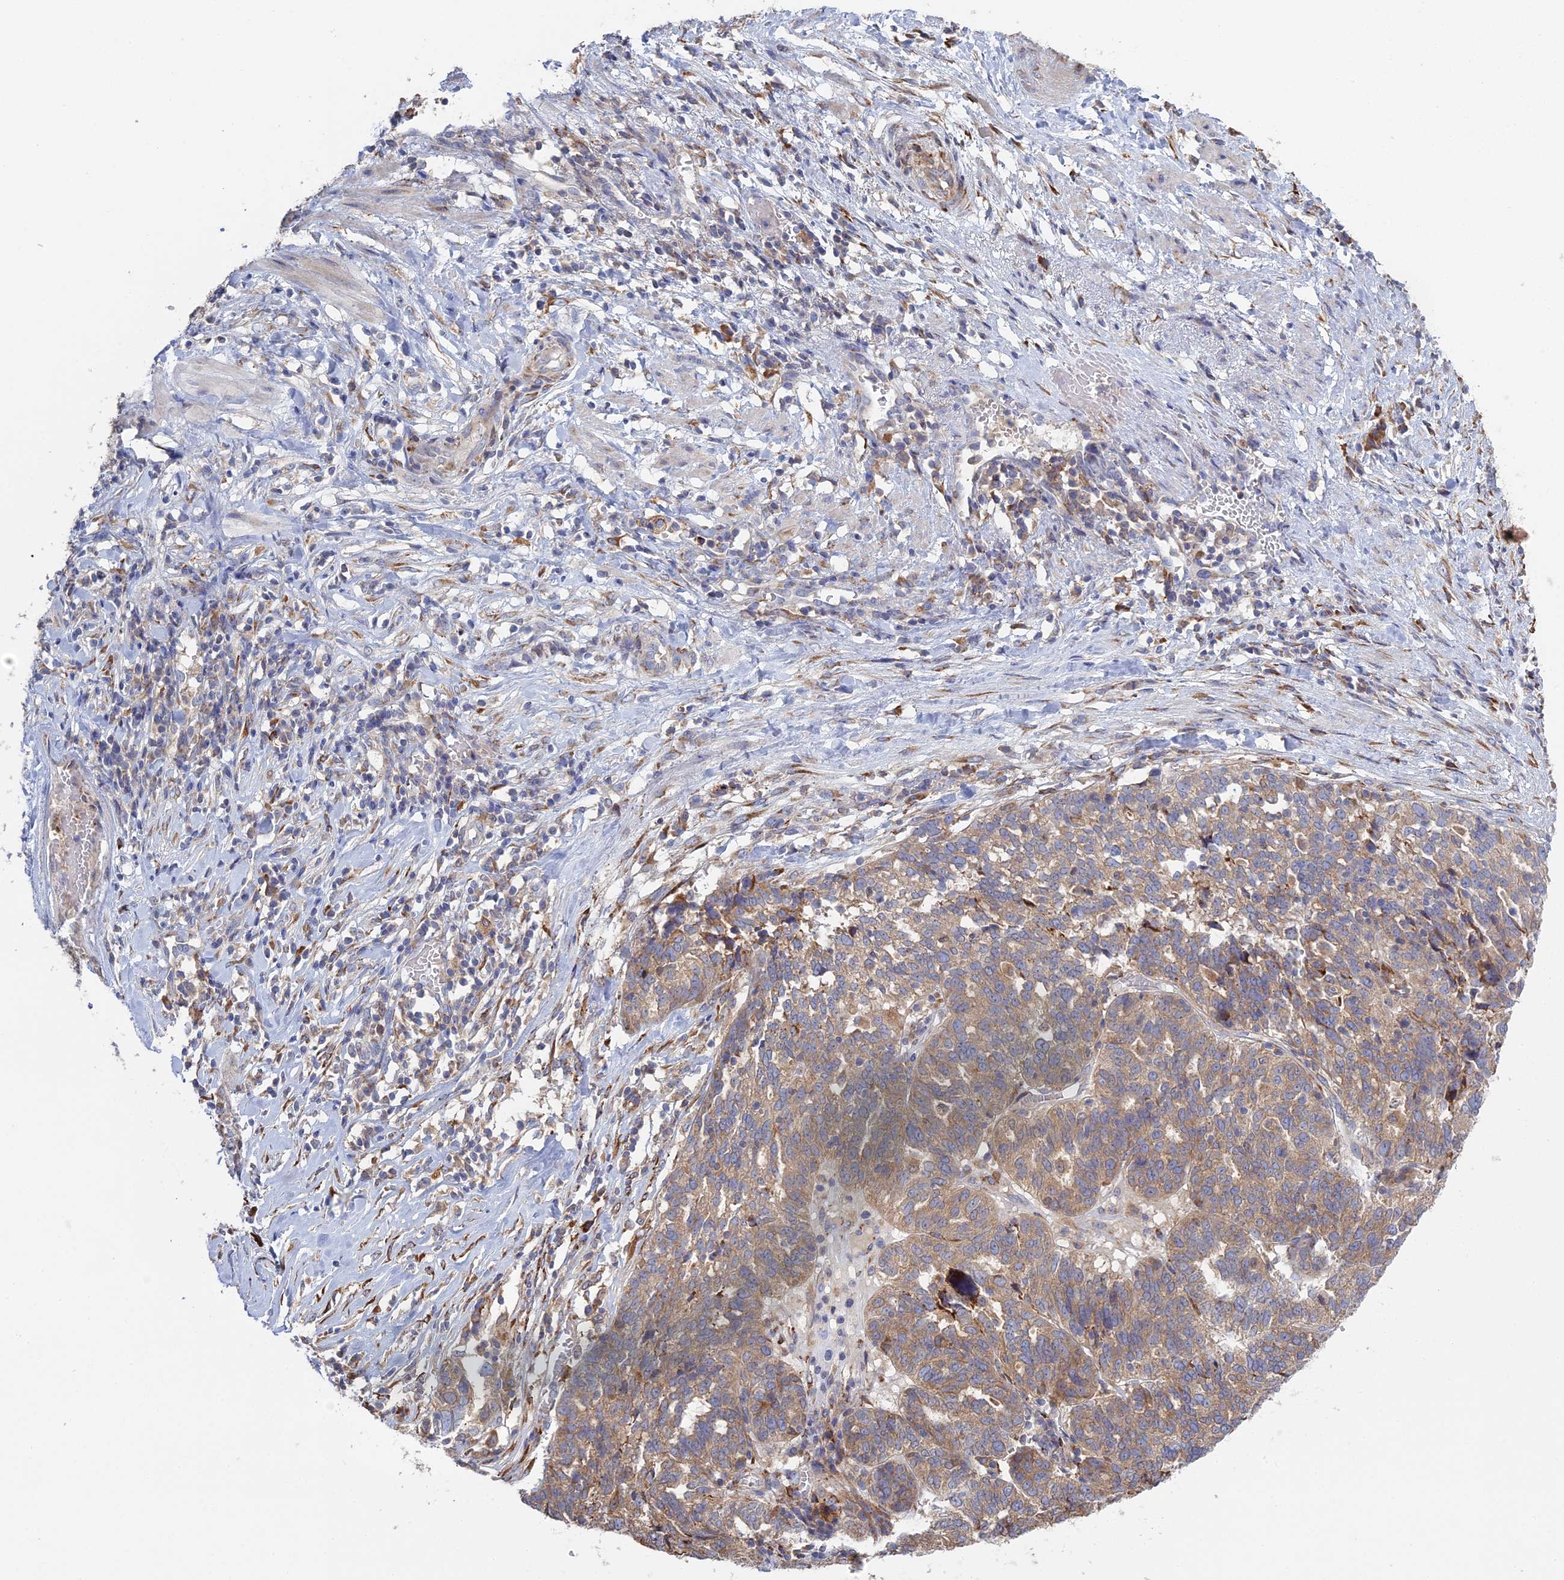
{"staining": {"intensity": "moderate", "quantity": ">75%", "location": "cytoplasmic/membranous"}, "tissue": "ovarian cancer", "cell_type": "Tumor cells", "image_type": "cancer", "snomed": [{"axis": "morphology", "description": "Cystadenocarcinoma, serous, NOS"}, {"axis": "topography", "description": "Ovary"}], "caption": "Protein expression analysis of human ovarian serous cystadenocarcinoma reveals moderate cytoplasmic/membranous positivity in approximately >75% of tumor cells.", "gene": "TRAPPC6A", "patient": {"sex": "female", "age": 59}}